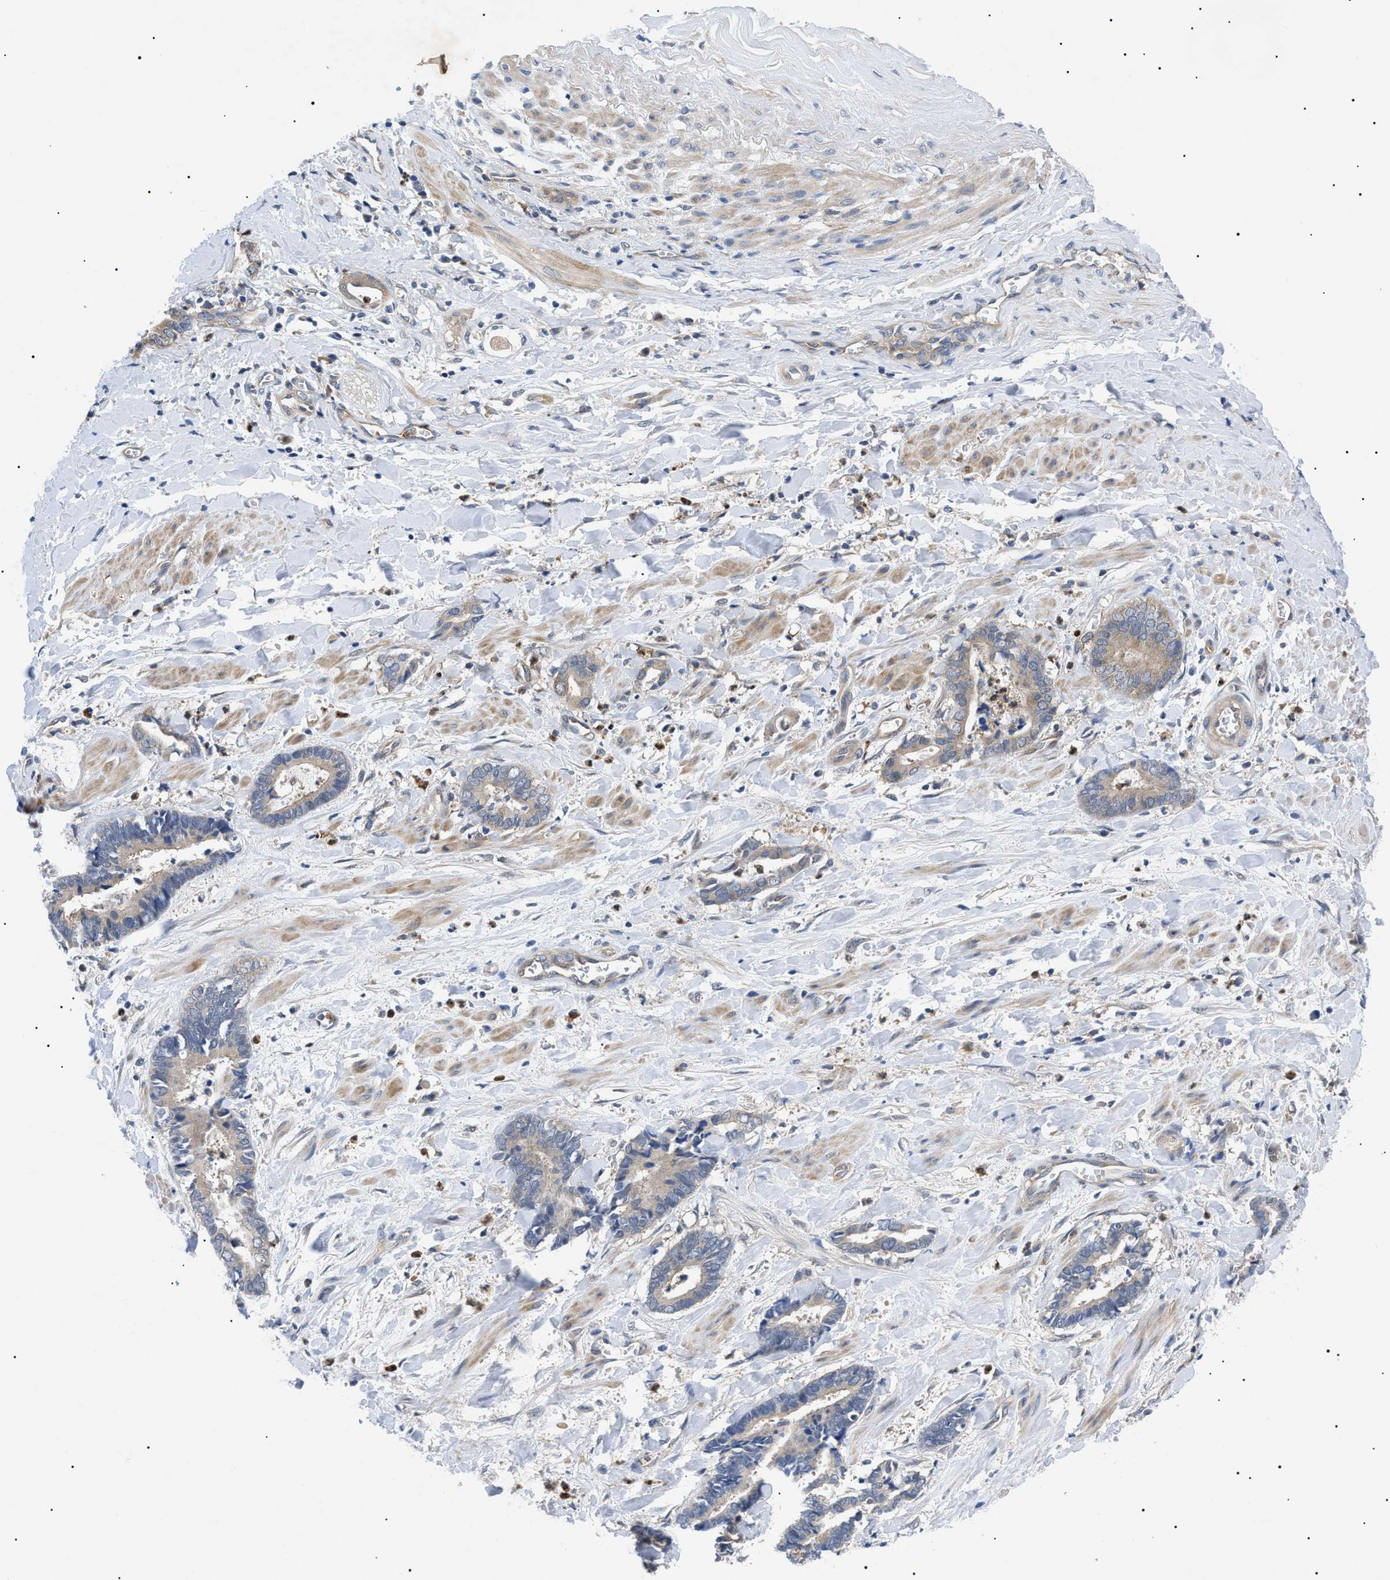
{"staining": {"intensity": "weak", "quantity": ">75%", "location": "cytoplasmic/membranous"}, "tissue": "cervical cancer", "cell_type": "Tumor cells", "image_type": "cancer", "snomed": [{"axis": "morphology", "description": "Adenocarcinoma, NOS"}, {"axis": "topography", "description": "Cervix"}], "caption": "IHC (DAB (3,3'-diaminobenzidine)) staining of cervical cancer demonstrates weak cytoplasmic/membranous protein staining in about >75% of tumor cells.", "gene": "RIPK1", "patient": {"sex": "female", "age": 44}}